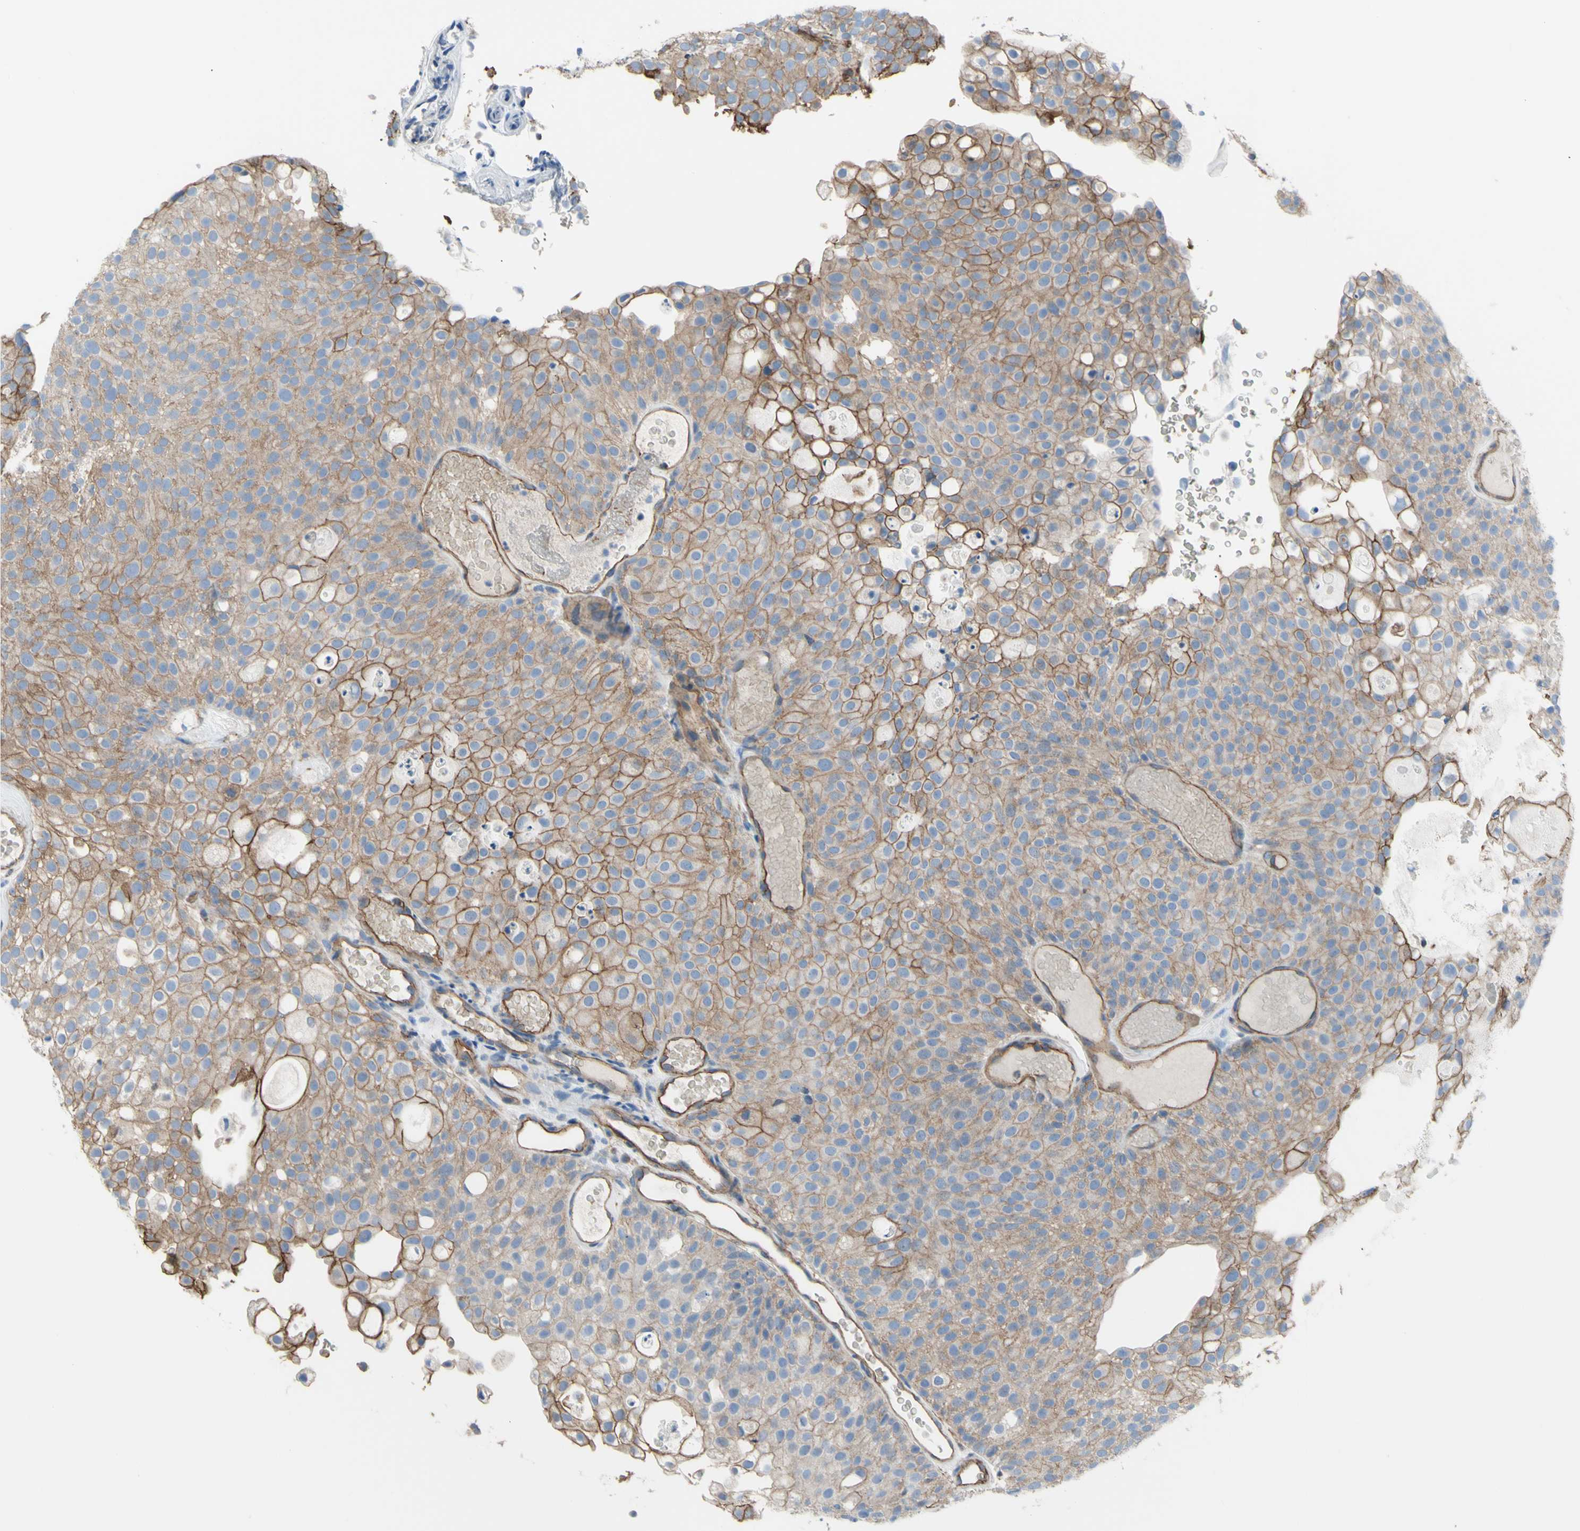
{"staining": {"intensity": "moderate", "quantity": ">75%", "location": "cytoplasmic/membranous"}, "tissue": "urothelial cancer", "cell_type": "Tumor cells", "image_type": "cancer", "snomed": [{"axis": "morphology", "description": "Urothelial carcinoma, Low grade"}, {"axis": "topography", "description": "Urinary bladder"}], "caption": "A histopathology image showing moderate cytoplasmic/membranous expression in approximately >75% of tumor cells in urothelial cancer, as visualized by brown immunohistochemical staining.", "gene": "TPBG", "patient": {"sex": "male", "age": 78}}